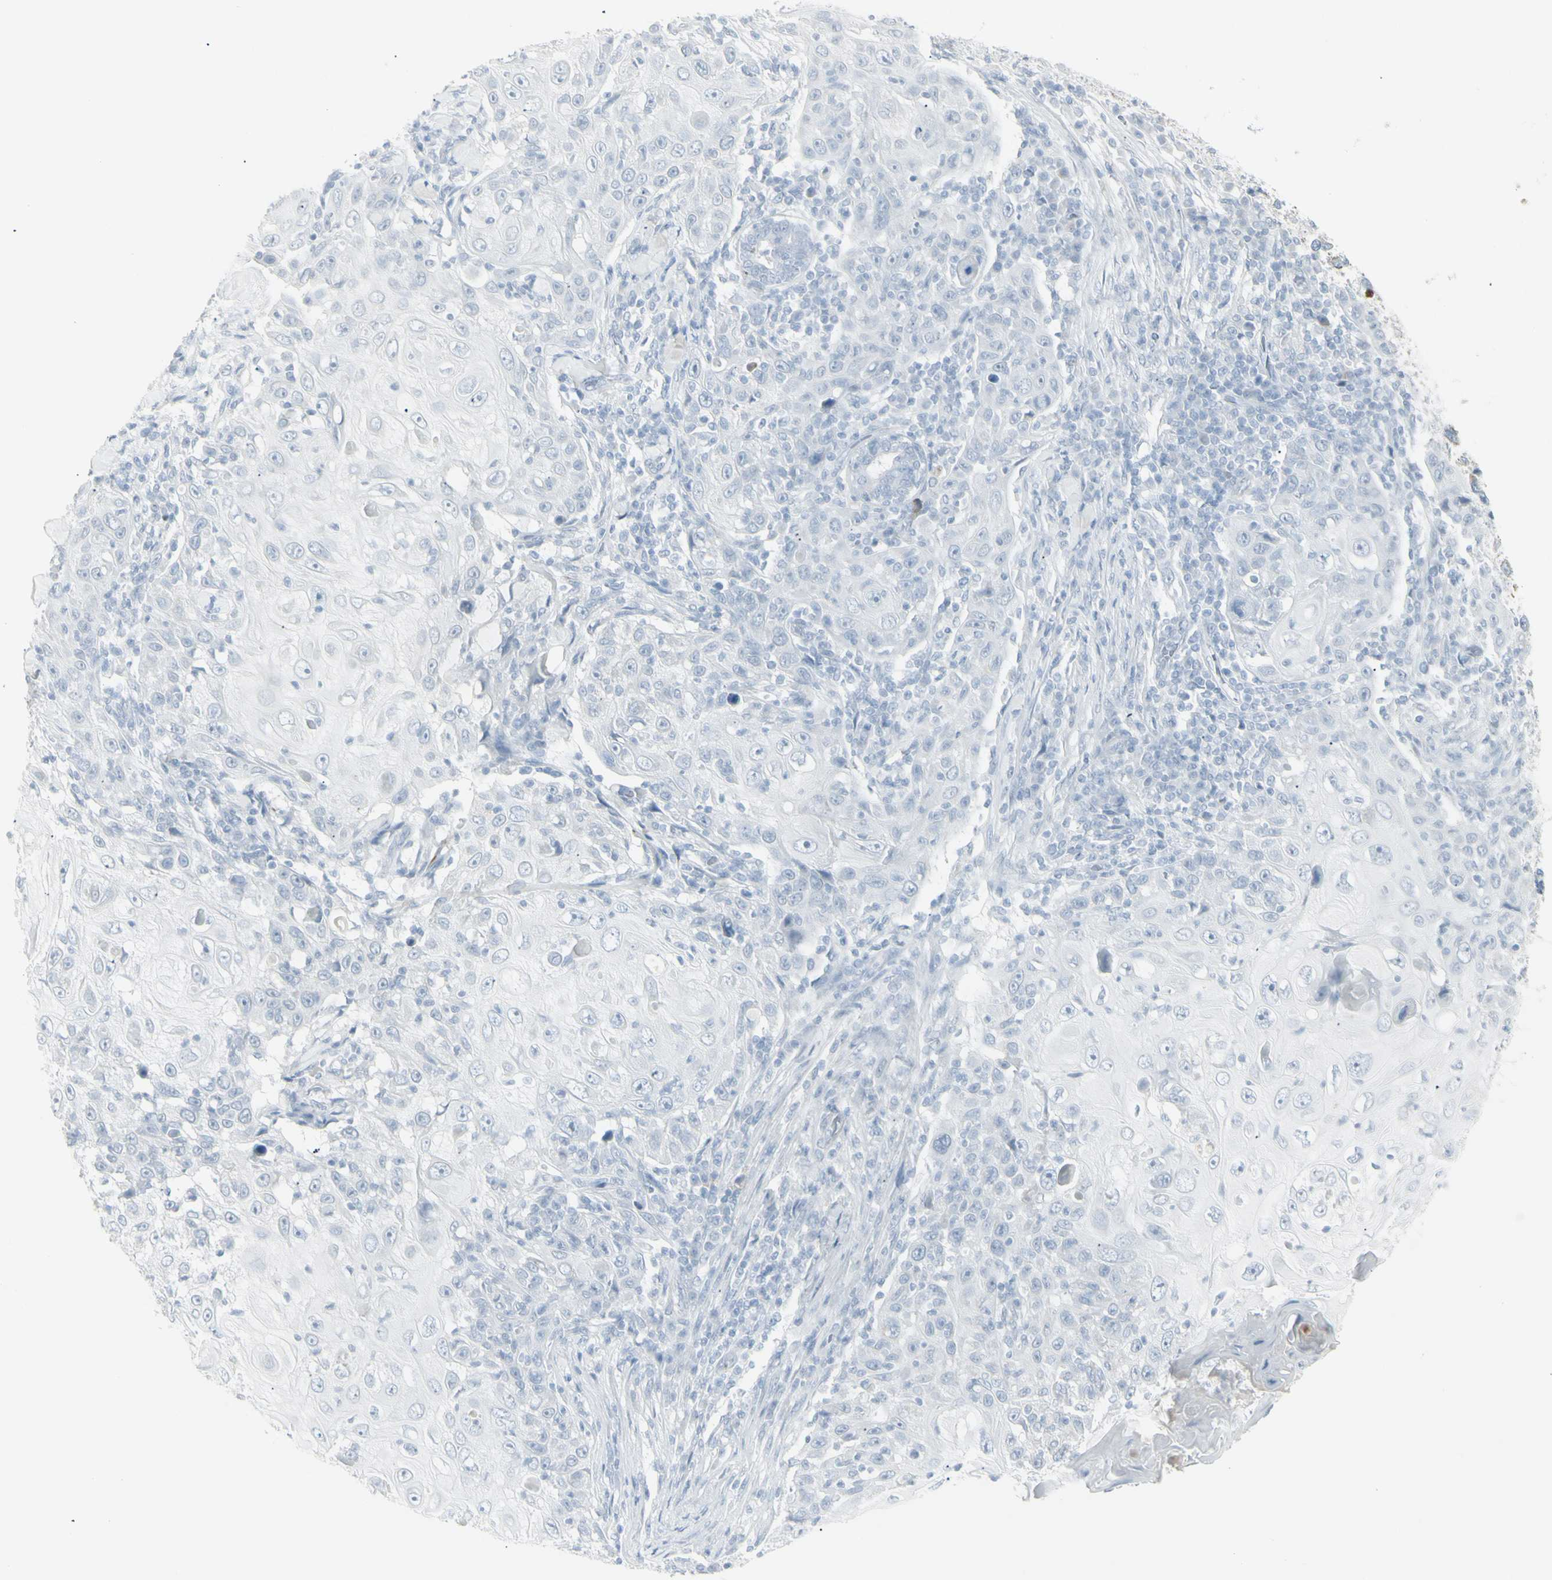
{"staining": {"intensity": "negative", "quantity": "none", "location": "none"}, "tissue": "skin cancer", "cell_type": "Tumor cells", "image_type": "cancer", "snomed": [{"axis": "morphology", "description": "Squamous cell carcinoma, NOS"}, {"axis": "topography", "description": "Skin"}], "caption": "Skin cancer (squamous cell carcinoma) stained for a protein using IHC reveals no expression tumor cells.", "gene": "YBX2", "patient": {"sex": "female", "age": 88}}